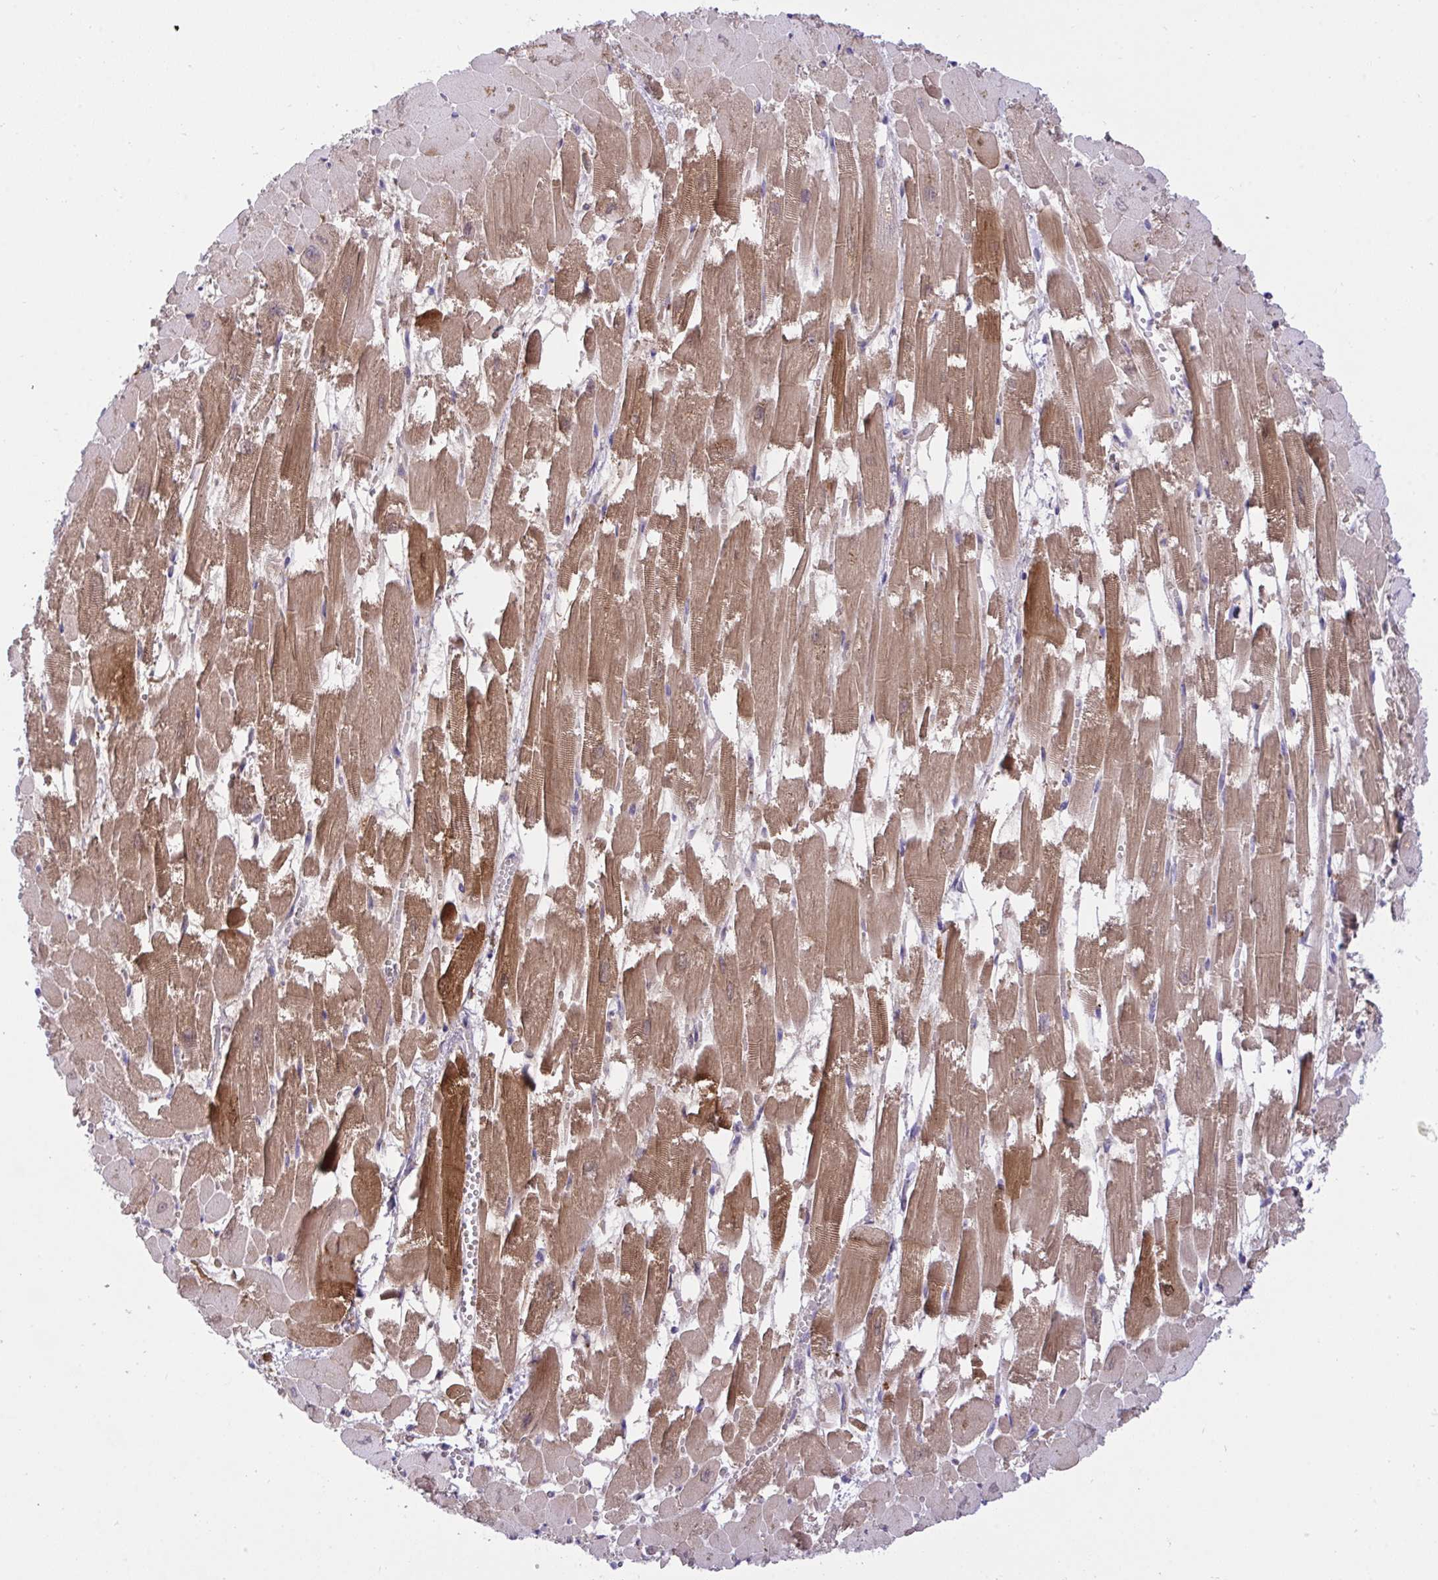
{"staining": {"intensity": "moderate", "quantity": ">75%", "location": "cytoplasmic/membranous"}, "tissue": "heart muscle", "cell_type": "Cardiomyocytes", "image_type": "normal", "snomed": [{"axis": "morphology", "description": "Normal tissue, NOS"}, {"axis": "topography", "description": "Heart"}], "caption": "Immunohistochemical staining of normal heart muscle displays >75% levels of moderate cytoplasmic/membranous protein expression in approximately >75% of cardiomyocytes.", "gene": "F2", "patient": {"sex": "female", "age": 52}}